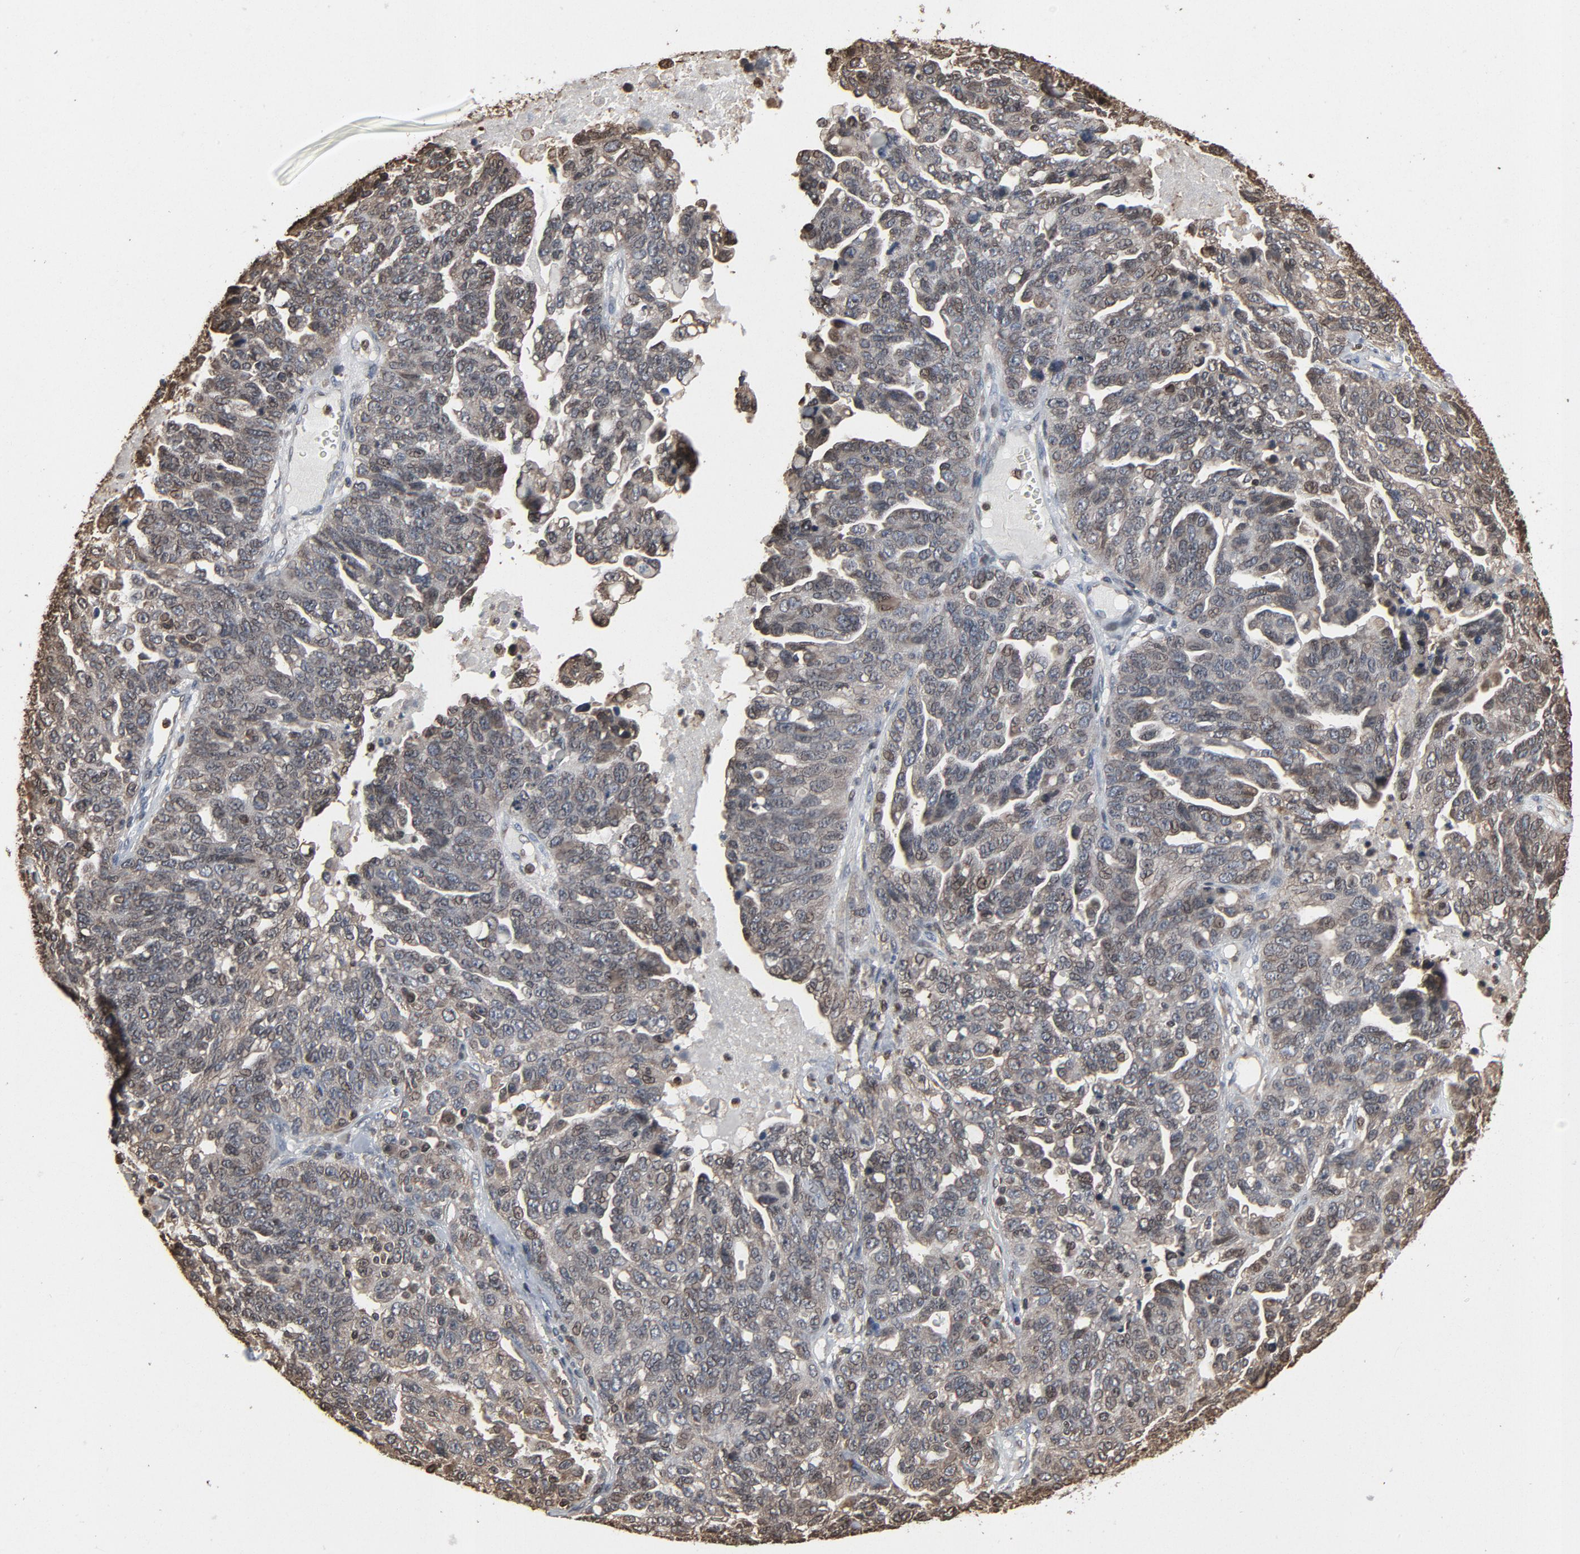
{"staining": {"intensity": "weak", "quantity": "<25%", "location": "cytoplasmic/membranous,nuclear"}, "tissue": "ovarian cancer", "cell_type": "Tumor cells", "image_type": "cancer", "snomed": [{"axis": "morphology", "description": "Cystadenocarcinoma, serous, NOS"}, {"axis": "topography", "description": "Ovary"}], "caption": "DAB immunohistochemical staining of human ovarian serous cystadenocarcinoma reveals no significant positivity in tumor cells.", "gene": "UBE2D1", "patient": {"sex": "female", "age": 71}}